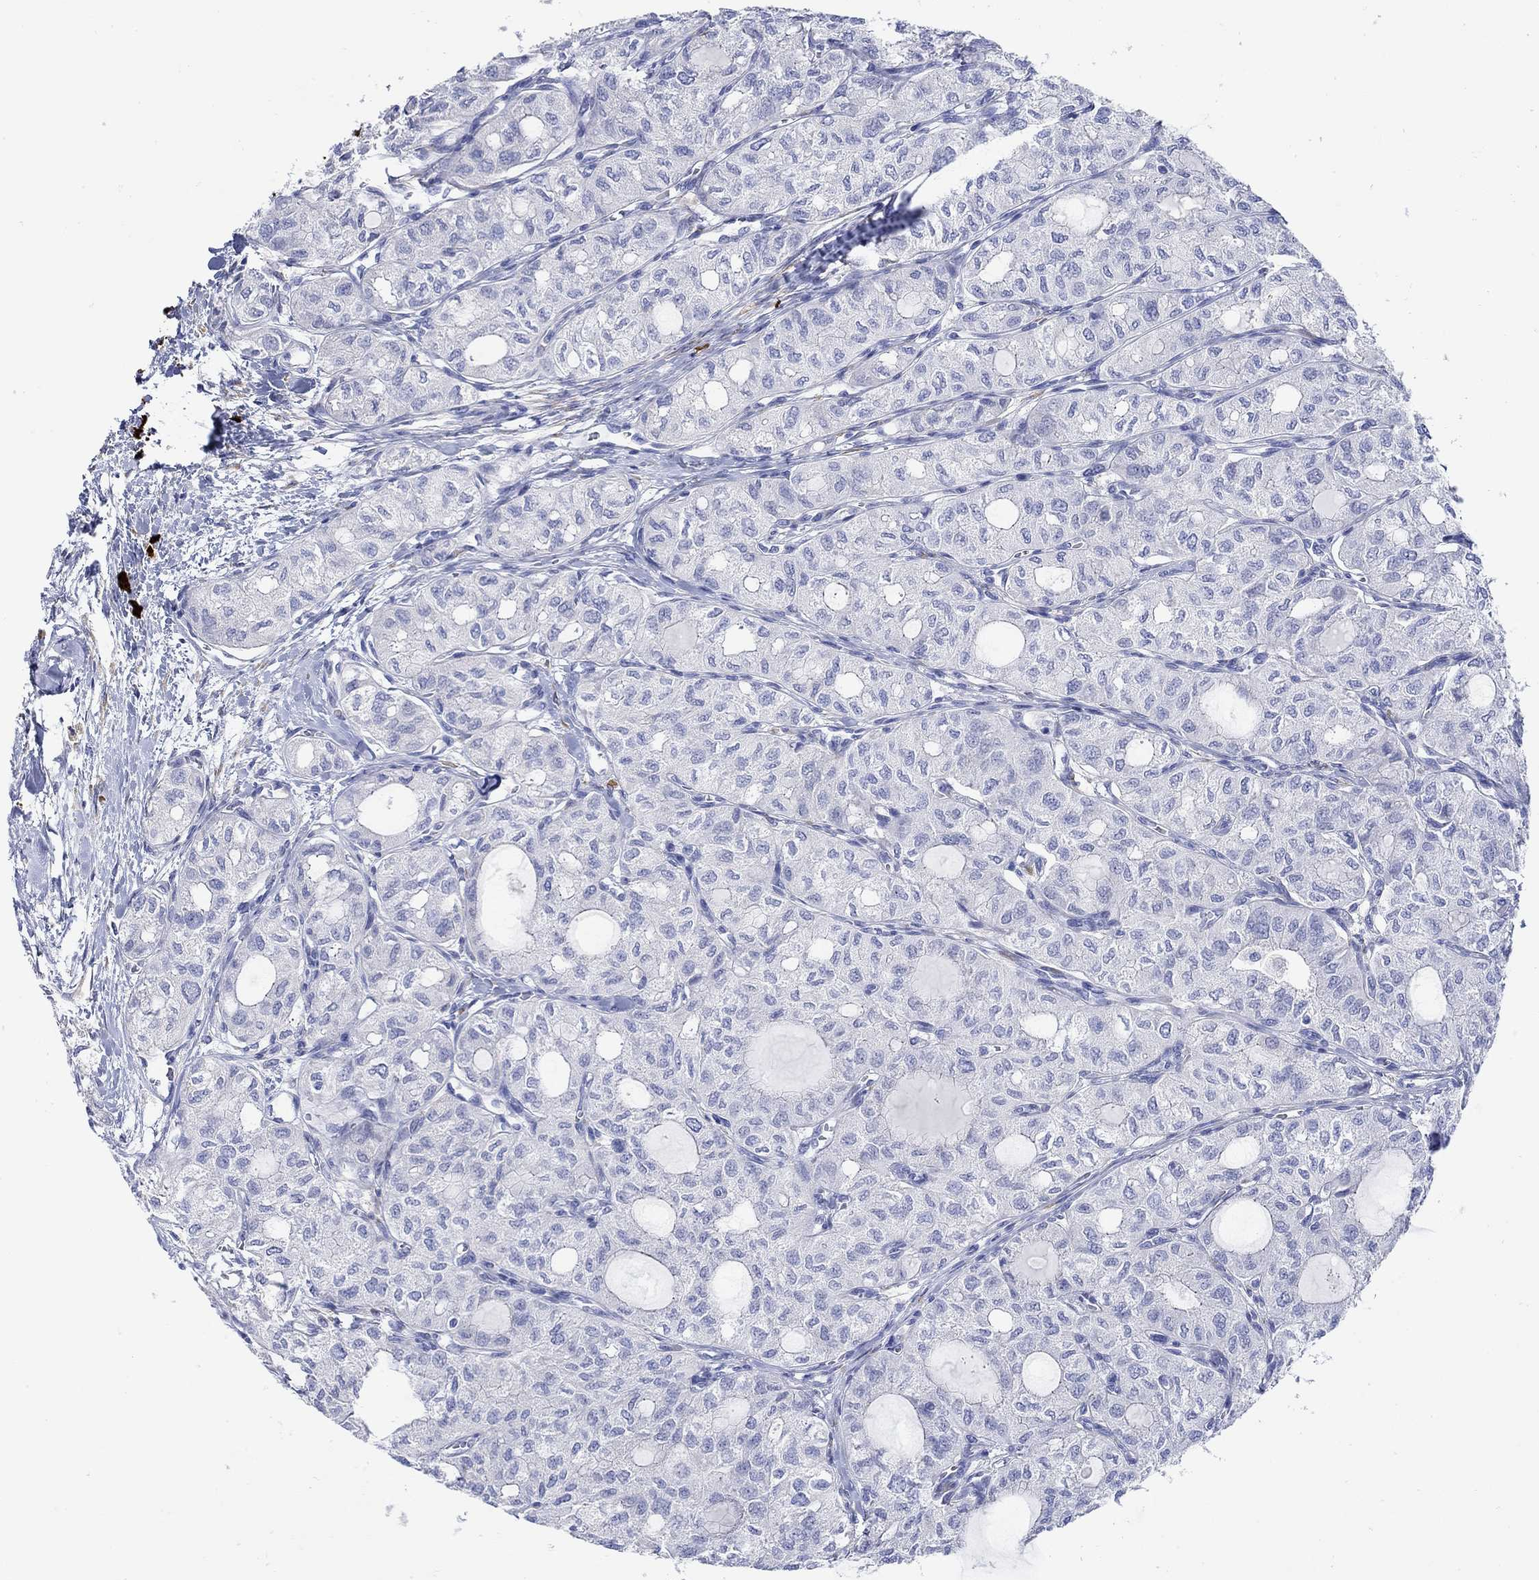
{"staining": {"intensity": "negative", "quantity": "none", "location": "none"}, "tissue": "thyroid cancer", "cell_type": "Tumor cells", "image_type": "cancer", "snomed": [{"axis": "morphology", "description": "Follicular adenoma carcinoma, NOS"}, {"axis": "topography", "description": "Thyroid gland"}], "caption": "This is an immunohistochemistry histopathology image of human follicular adenoma carcinoma (thyroid). There is no staining in tumor cells.", "gene": "P2RY6", "patient": {"sex": "male", "age": 75}}